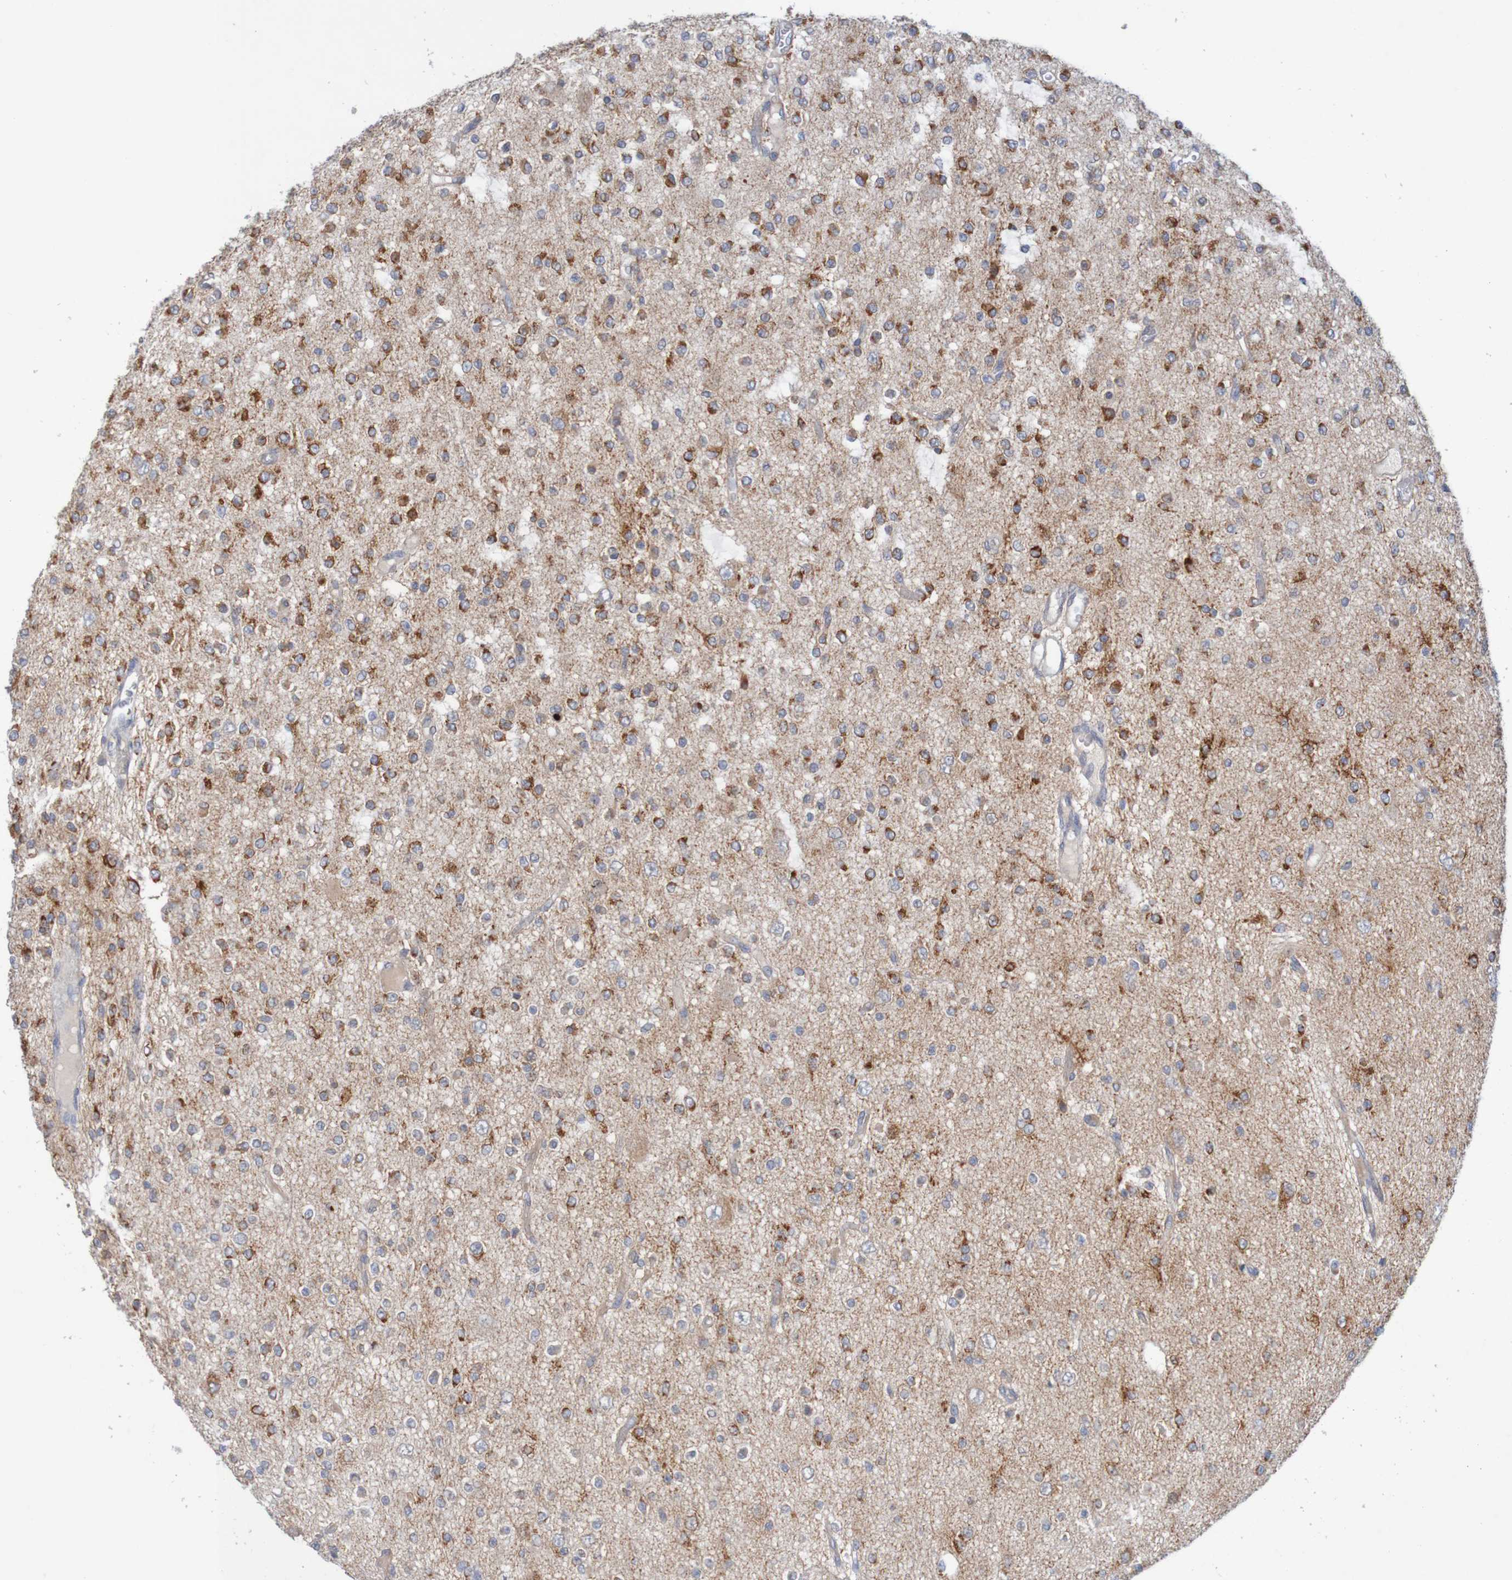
{"staining": {"intensity": "strong", "quantity": ">75%", "location": "cytoplasmic/membranous"}, "tissue": "glioma", "cell_type": "Tumor cells", "image_type": "cancer", "snomed": [{"axis": "morphology", "description": "Glioma, malignant, Low grade"}, {"axis": "topography", "description": "Brain"}], "caption": "This is a micrograph of IHC staining of glioma, which shows strong positivity in the cytoplasmic/membranous of tumor cells.", "gene": "NAV2", "patient": {"sex": "male", "age": 38}}